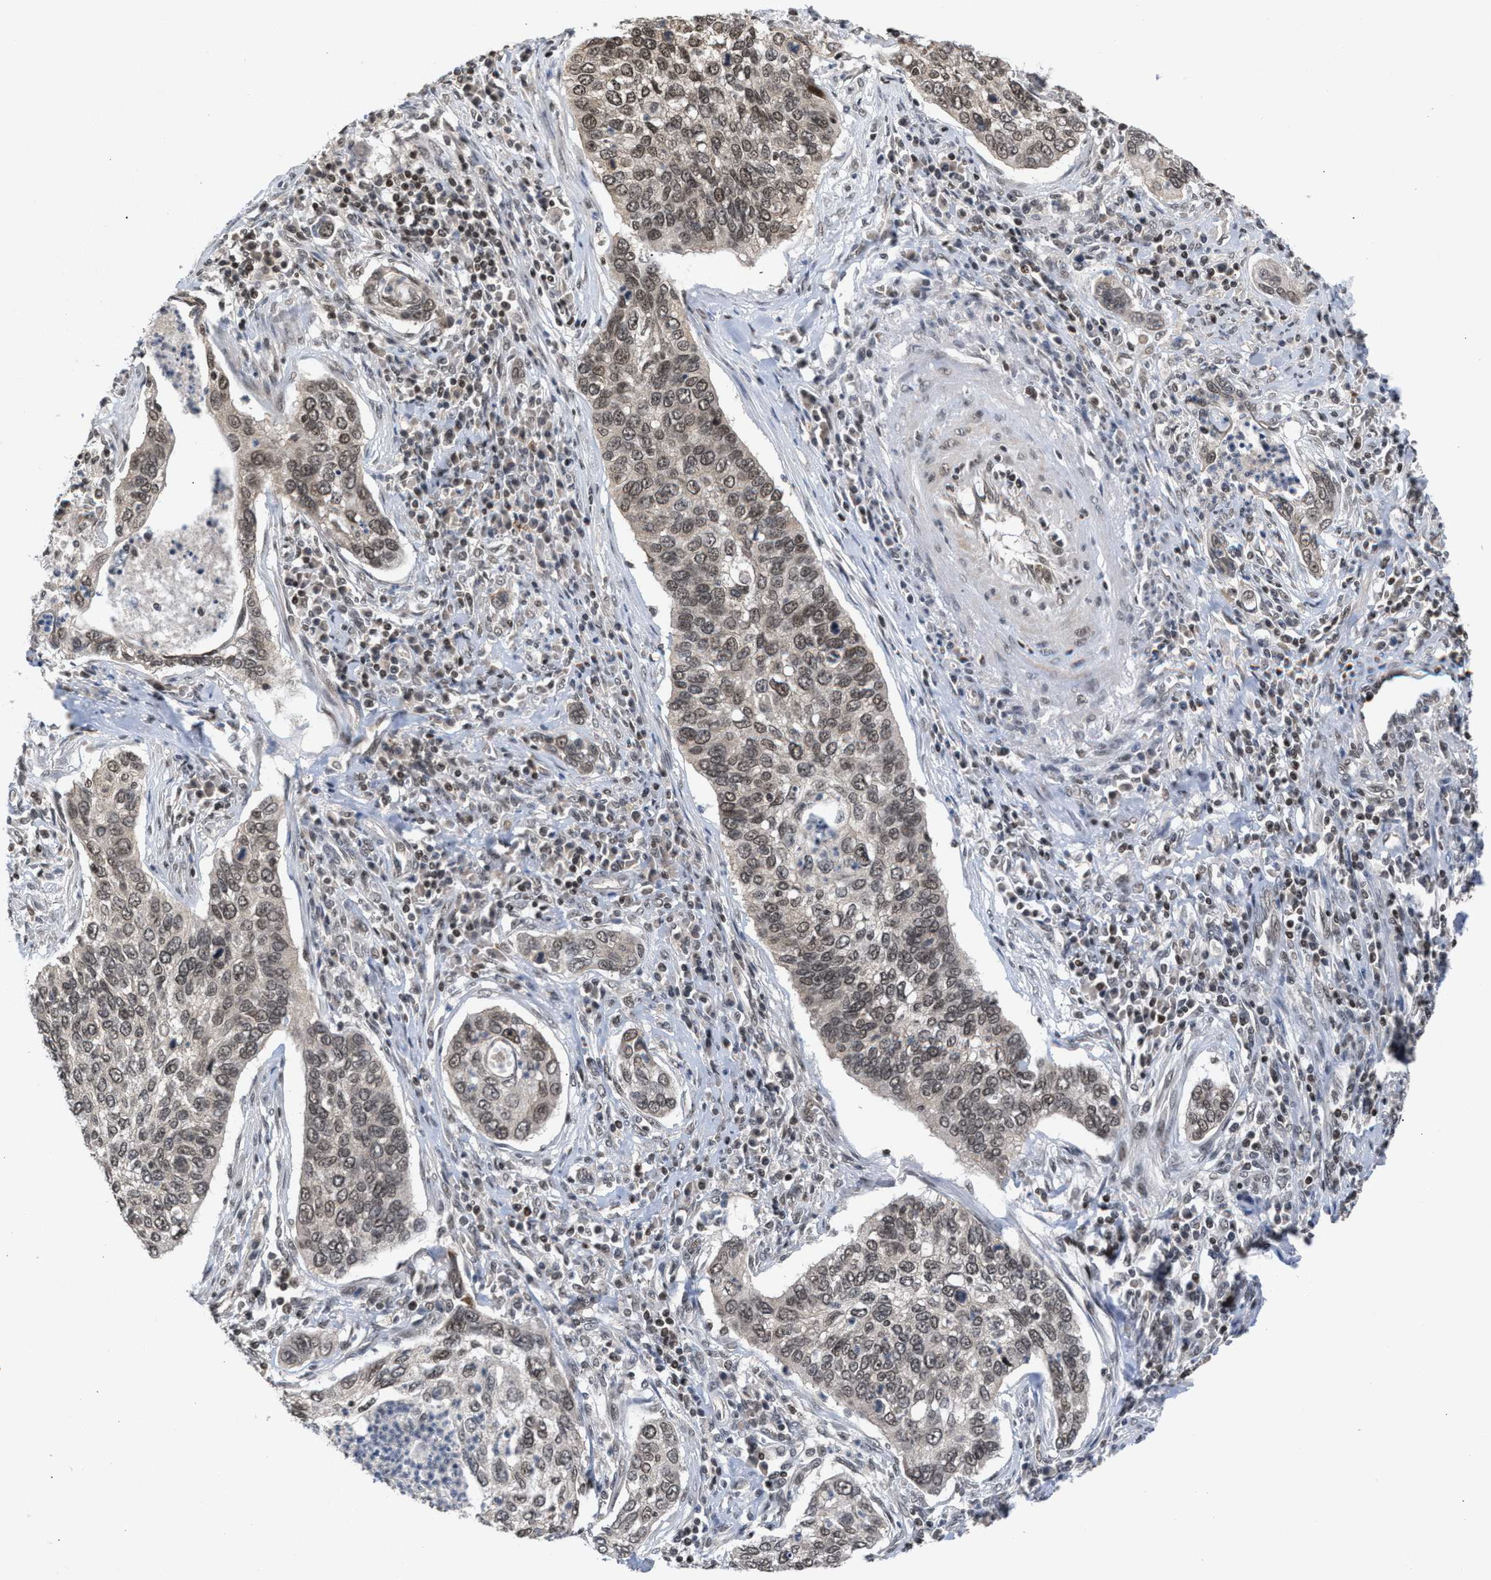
{"staining": {"intensity": "weak", "quantity": ">75%", "location": "nuclear"}, "tissue": "cervical cancer", "cell_type": "Tumor cells", "image_type": "cancer", "snomed": [{"axis": "morphology", "description": "Squamous cell carcinoma, NOS"}, {"axis": "topography", "description": "Cervix"}], "caption": "There is low levels of weak nuclear expression in tumor cells of cervical cancer, as demonstrated by immunohistochemical staining (brown color).", "gene": "C9orf78", "patient": {"sex": "female", "age": 53}}